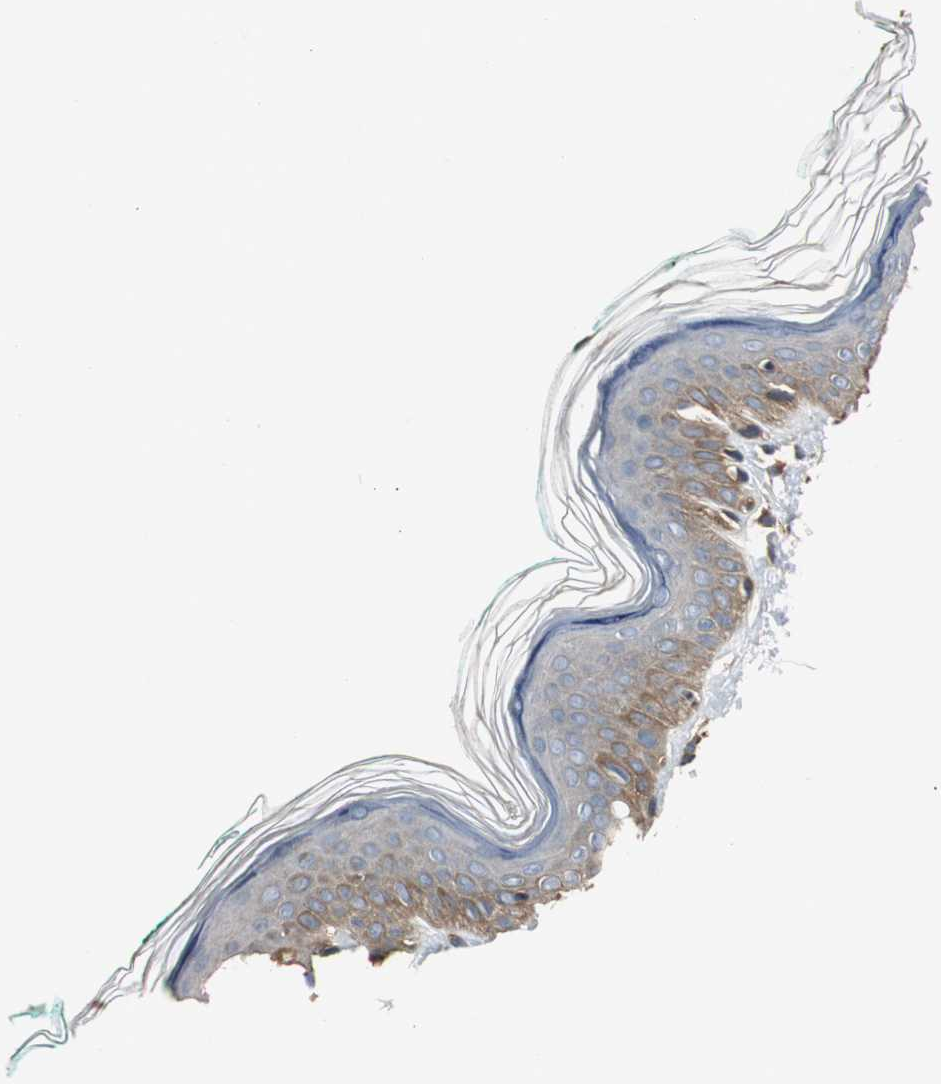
{"staining": {"intensity": "weak", "quantity": ">75%", "location": "cytoplasmic/membranous"}, "tissue": "skin", "cell_type": "Fibroblasts", "image_type": "normal", "snomed": [{"axis": "morphology", "description": "Normal tissue, NOS"}, {"axis": "topography", "description": "Skin"}], "caption": "Brown immunohistochemical staining in benign human skin shows weak cytoplasmic/membranous staining in about >75% of fibroblasts. The protein is shown in brown color, while the nuclei are stained blue.", "gene": "CAPNS1", "patient": {"sex": "male", "age": 71}}